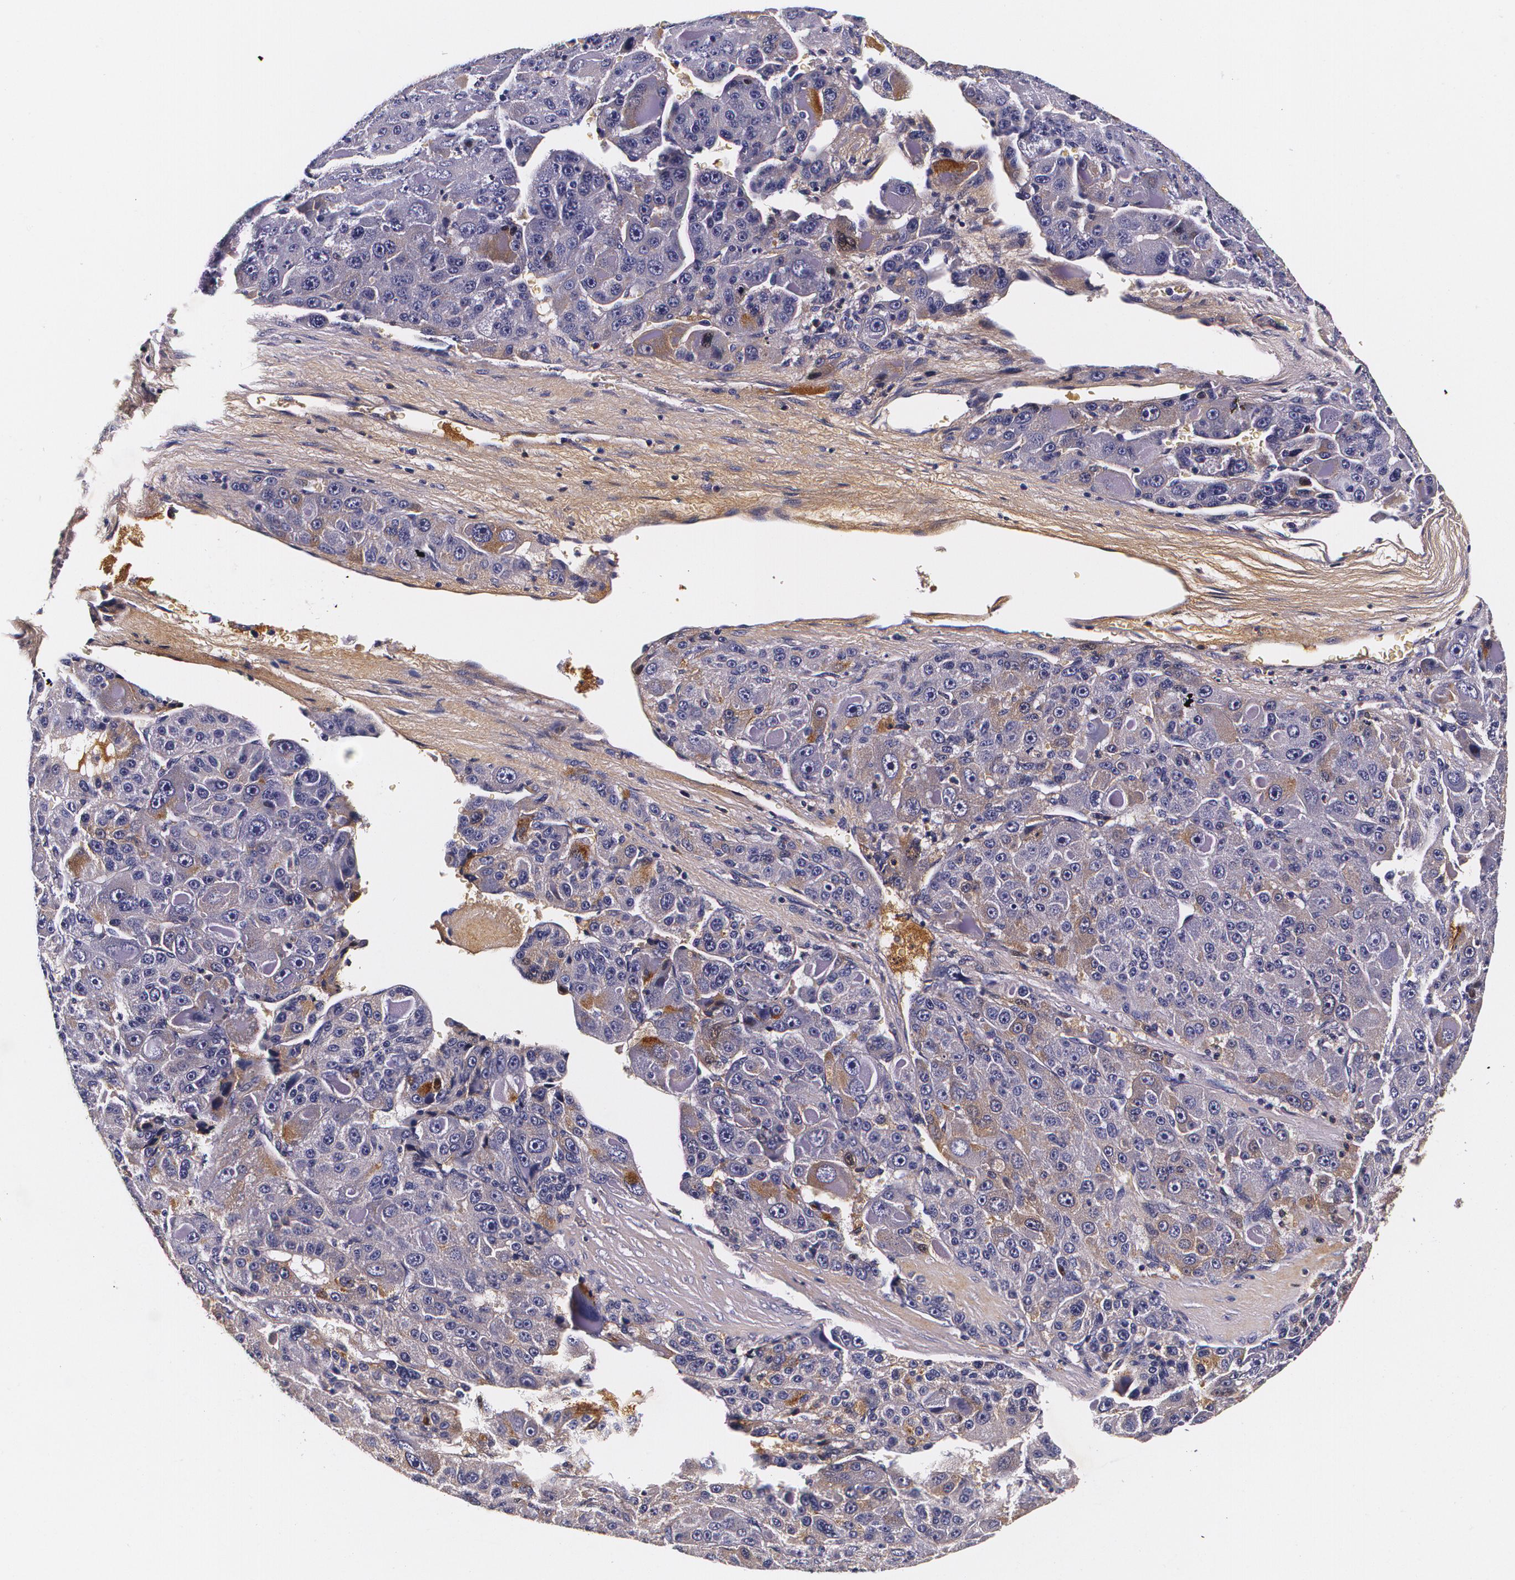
{"staining": {"intensity": "weak", "quantity": ">75%", "location": "cytoplasmic/membranous"}, "tissue": "liver cancer", "cell_type": "Tumor cells", "image_type": "cancer", "snomed": [{"axis": "morphology", "description": "Carcinoma, Hepatocellular, NOS"}, {"axis": "topography", "description": "Liver"}], "caption": "A brown stain shows weak cytoplasmic/membranous expression of a protein in liver cancer tumor cells. (DAB IHC with brightfield microscopy, high magnification).", "gene": "TTR", "patient": {"sex": "male", "age": 76}}